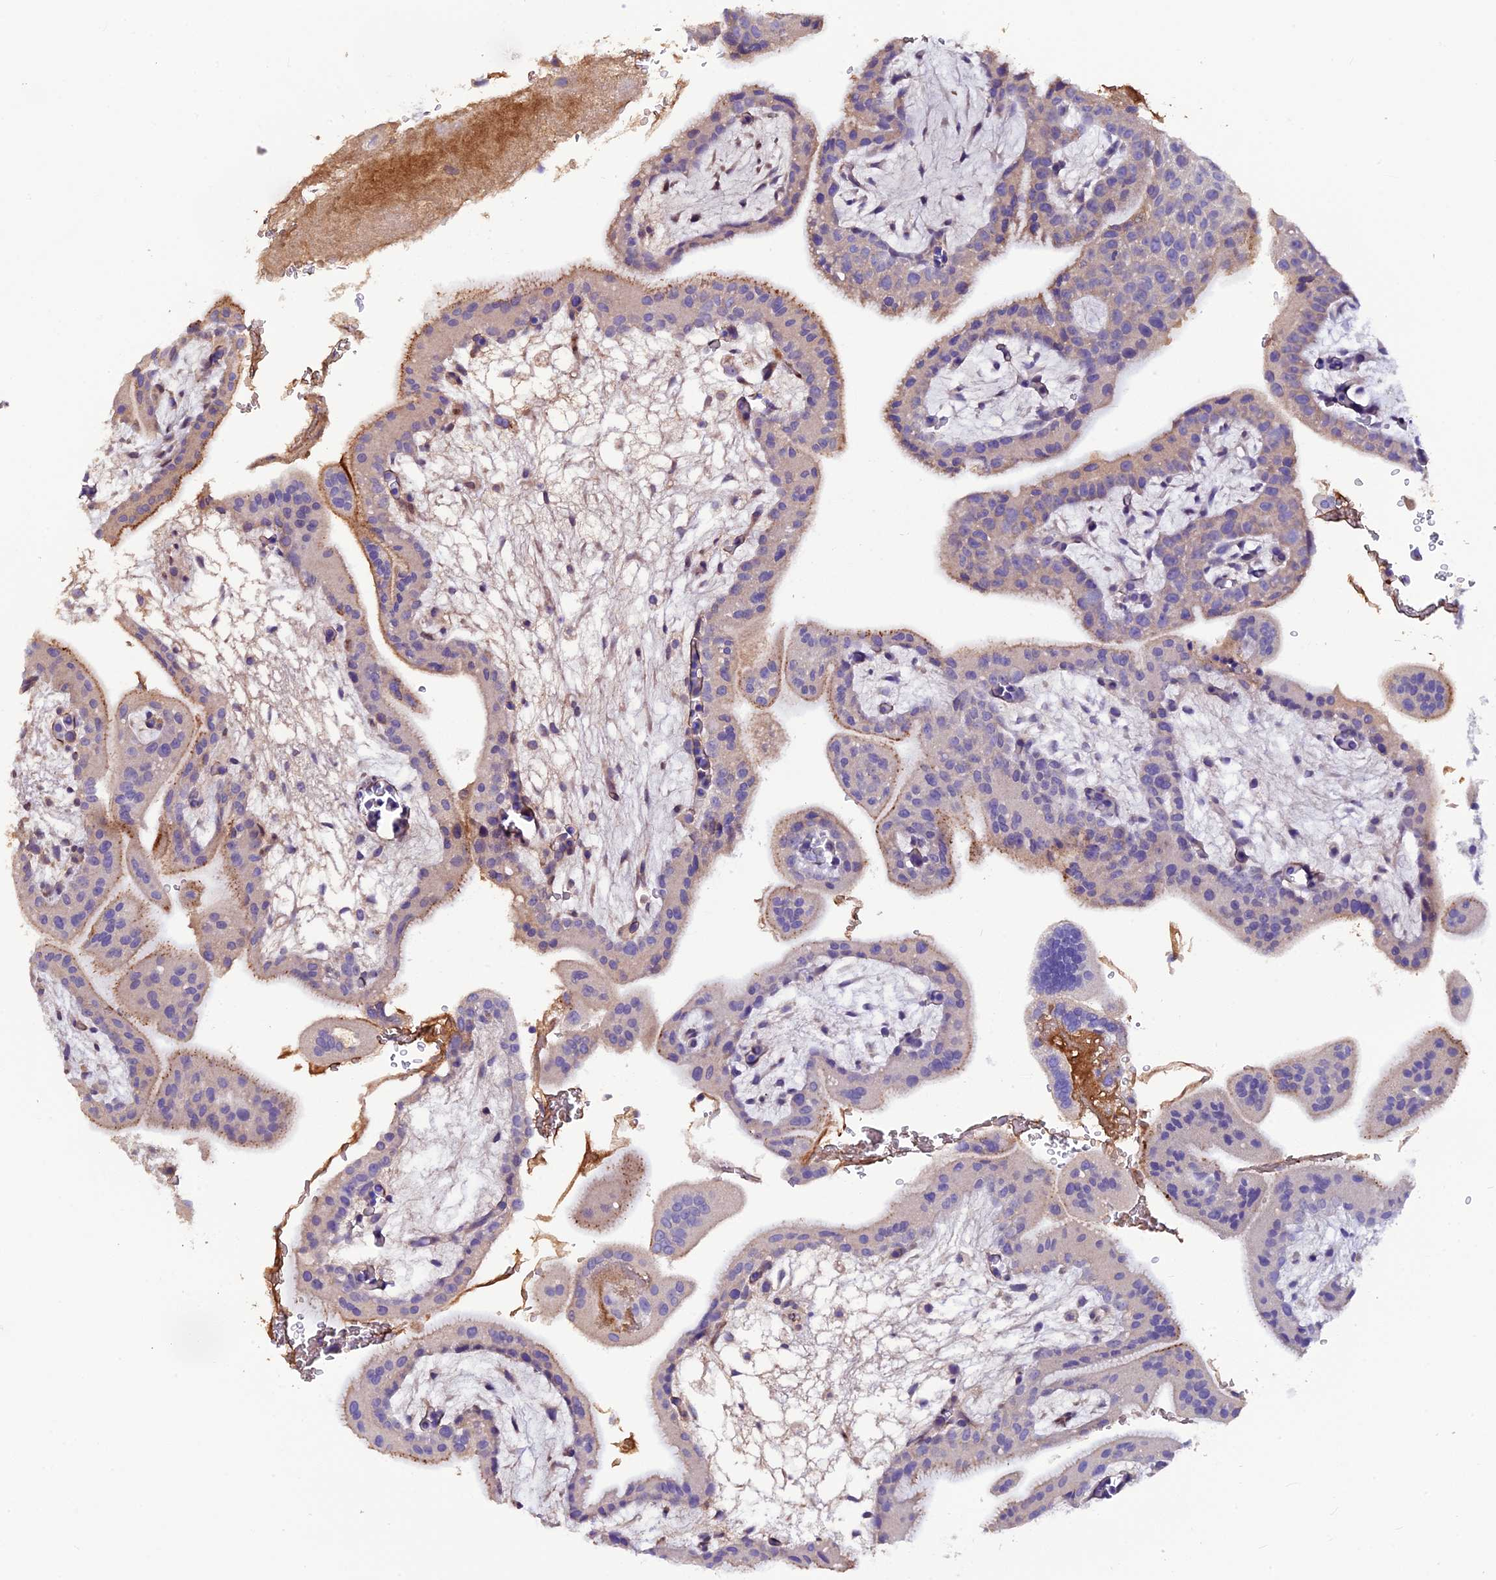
{"staining": {"intensity": "moderate", "quantity": ">75%", "location": "cytoplasmic/membranous"}, "tissue": "placenta", "cell_type": "Decidual cells", "image_type": "normal", "snomed": [{"axis": "morphology", "description": "Normal tissue, NOS"}, {"axis": "topography", "description": "Placenta"}], "caption": "Immunohistochemical staining of normal placenta displays moderate cytoplasmic/membranous protein staining in approximately >75% of decidual cells.", "gene": "PZP", "patient": {"sex": "female", "age": 35}}